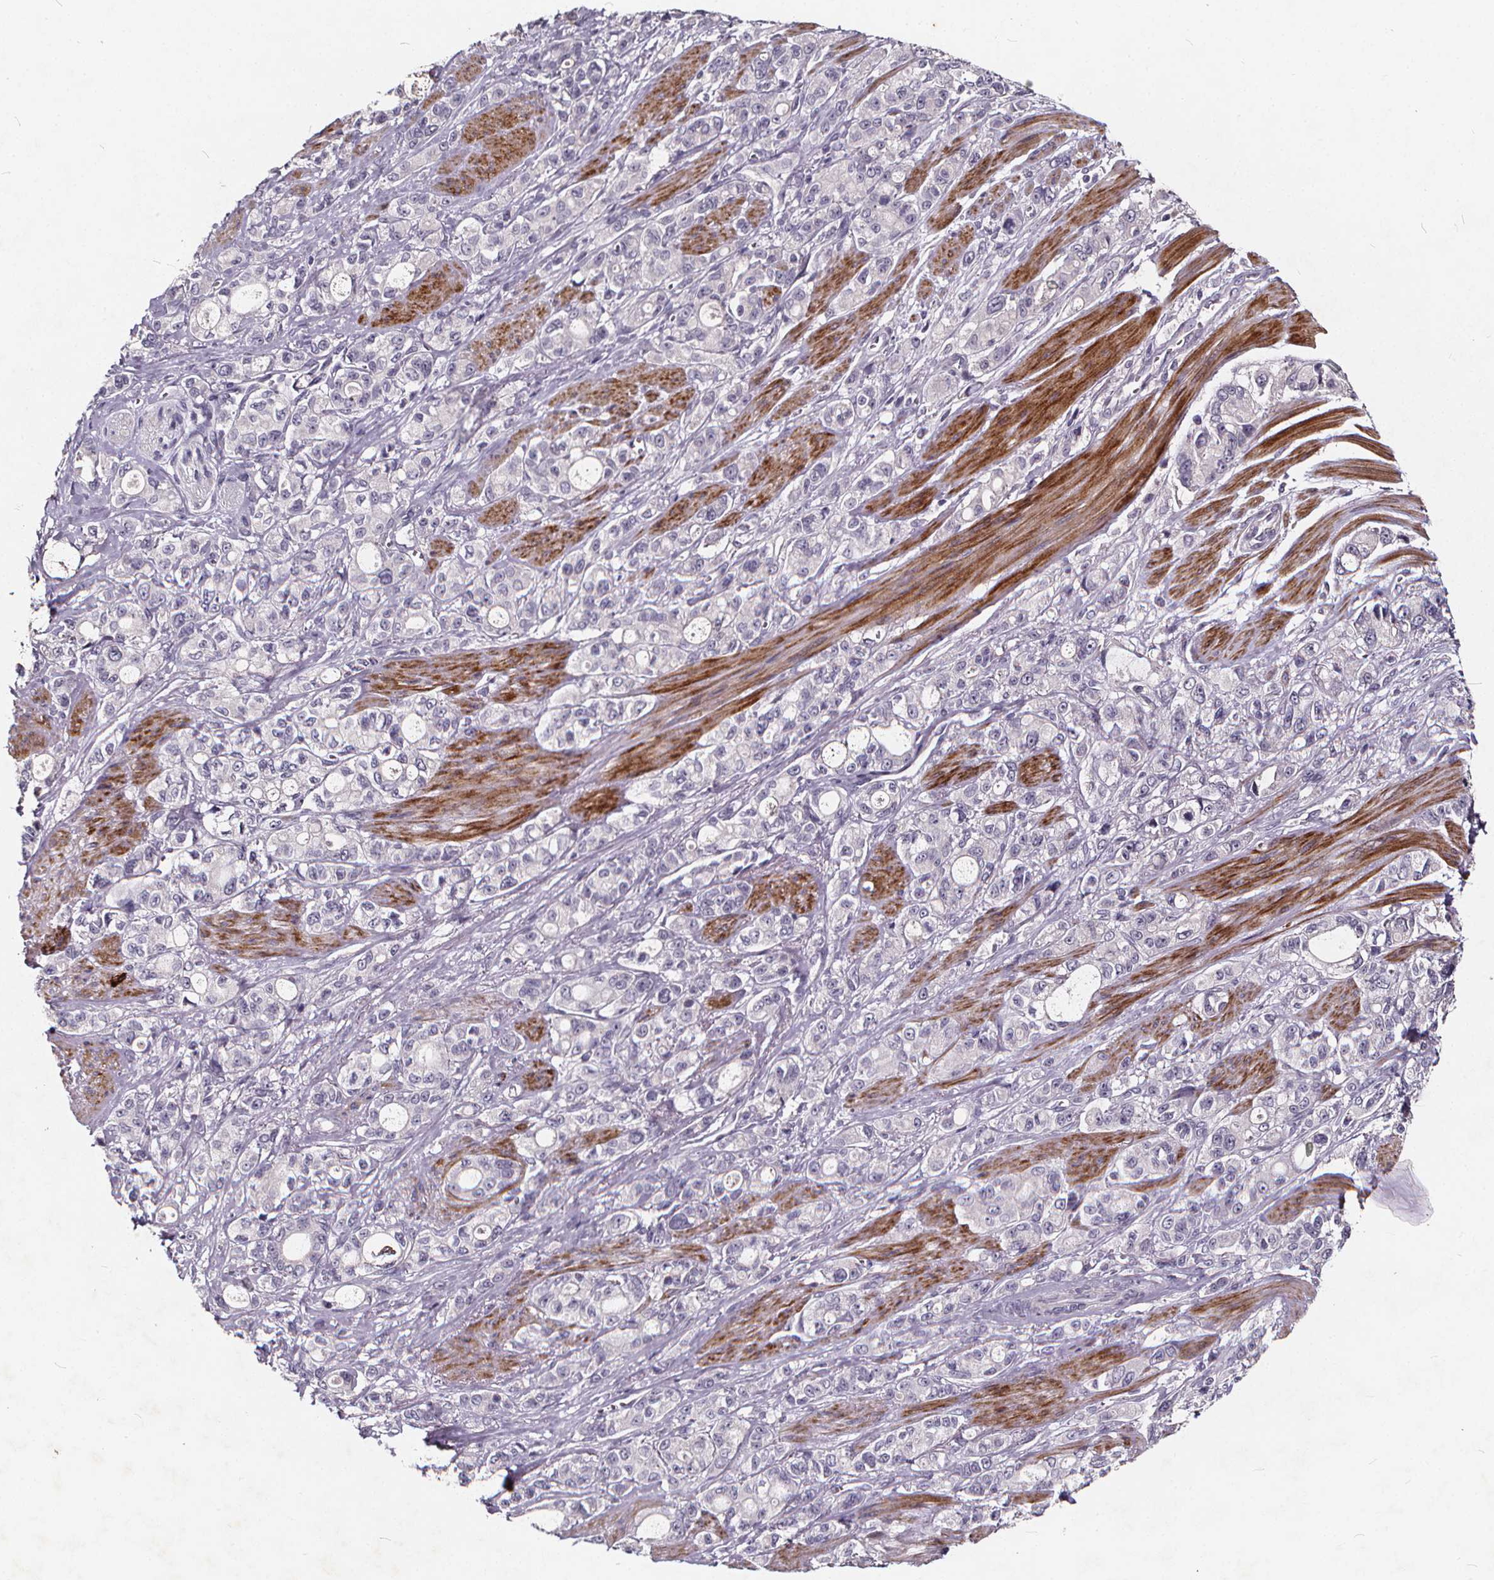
{"staining": {"intensity": "negative", "quantity": "none", "location": "none"}, "tissue": "stomach cancer", "cell_type": "Tumor cells", "image_type": "cancer", "snomed": [{"axis": "morphology", "description": "Adenocarcinoma, NOS"}, {"axis": "topography", "description": "Stomach"}], "caption": "Tumor cells show no significant protein positivity in stomach adenocarcinoma.", "gene": "TSPAN14", "patient": {"sex": "male", "age": 63}}